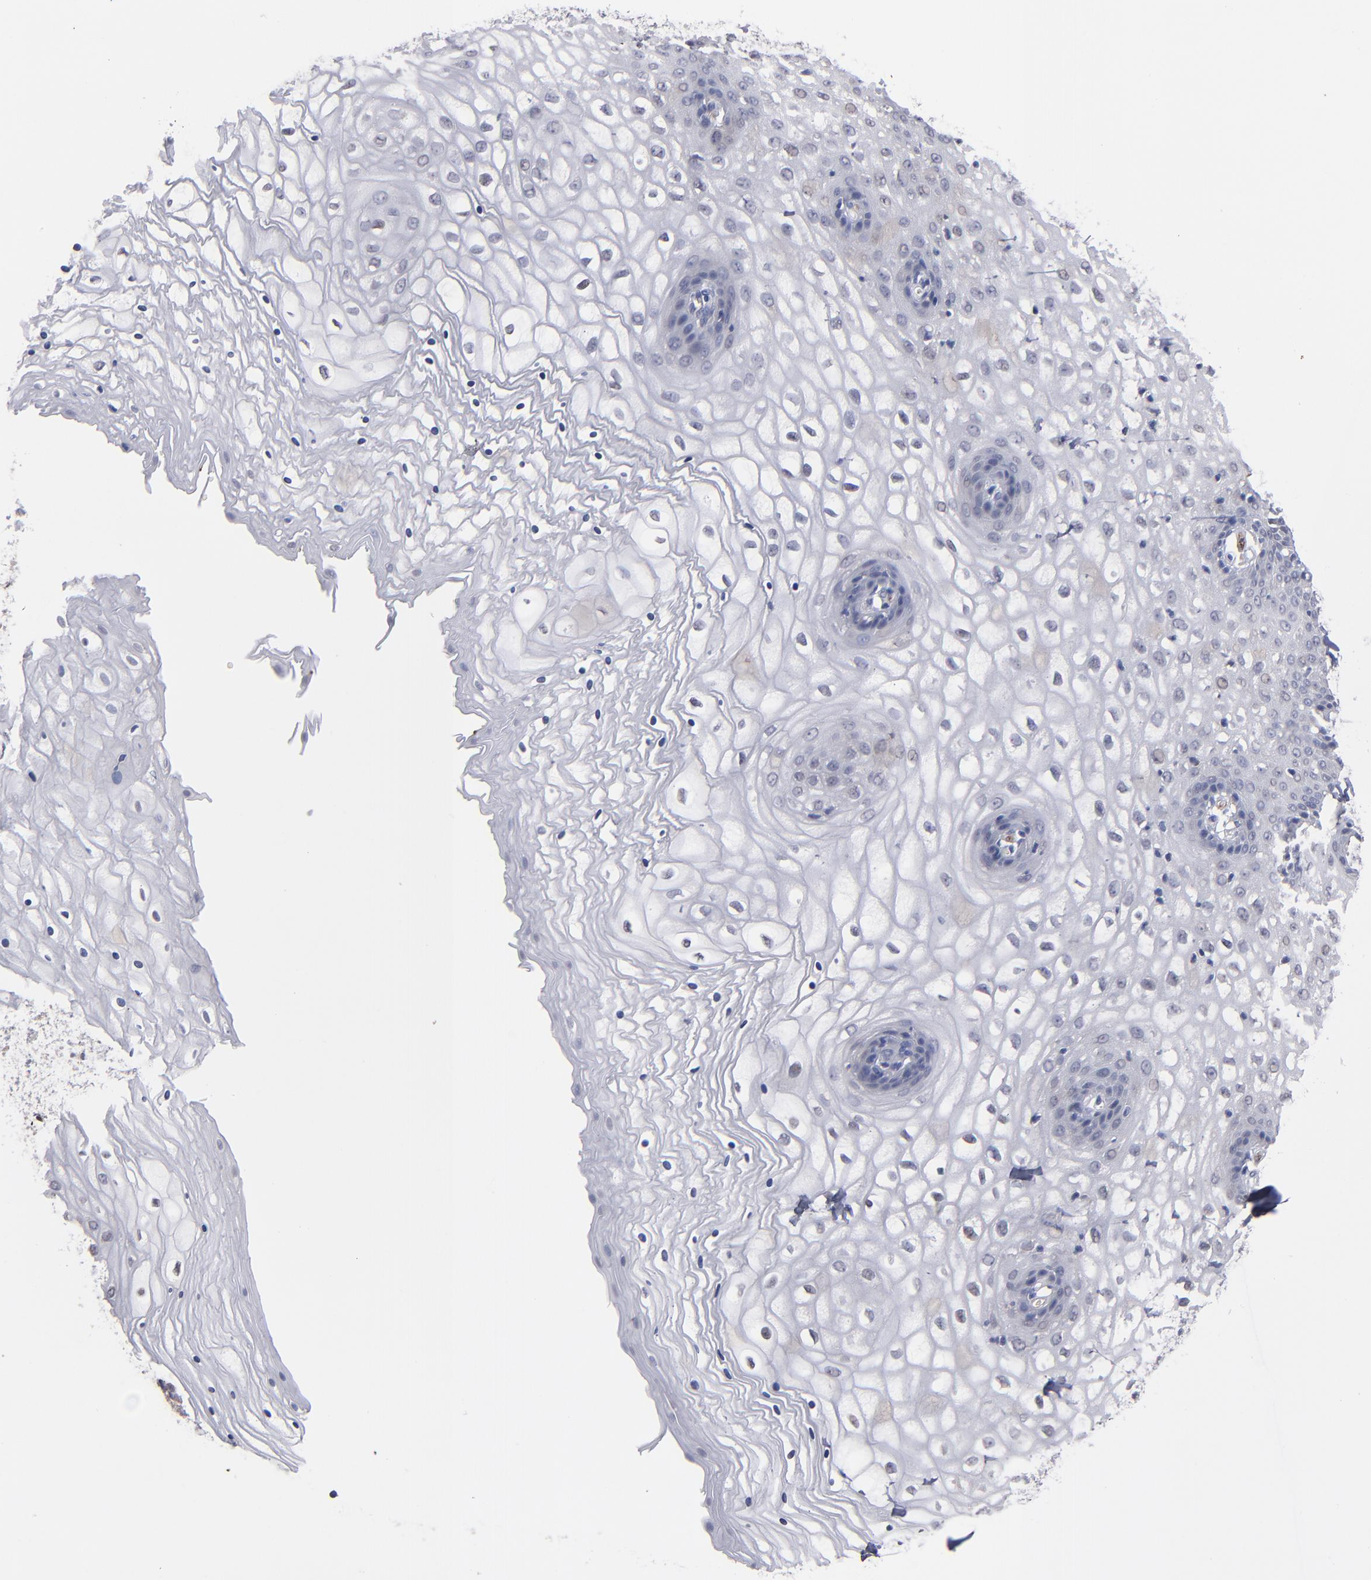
{"staining": {"intensity": "negative", "quantity": "none", "location": "none"}, "tissue": "vagina", "cell_type": "Squamous epithelial cells", "image_type": "normal", "snomed": [{"axis": "morphology", "description": "Normal tissue, NOS"}, {"axis": "topography", "description": "Vagina"}], "caption": "High magnification brightfield microscopy of benign vagina stained with DAB (3,3'-diaminobenzidine) (brown) and counterstained with hematoxylin (blue): squamous epithelial cells show no significant expression. Nuclei are stained in blue.", "gene": "SELP", "patient": {"sex": "female", "age": 34}}